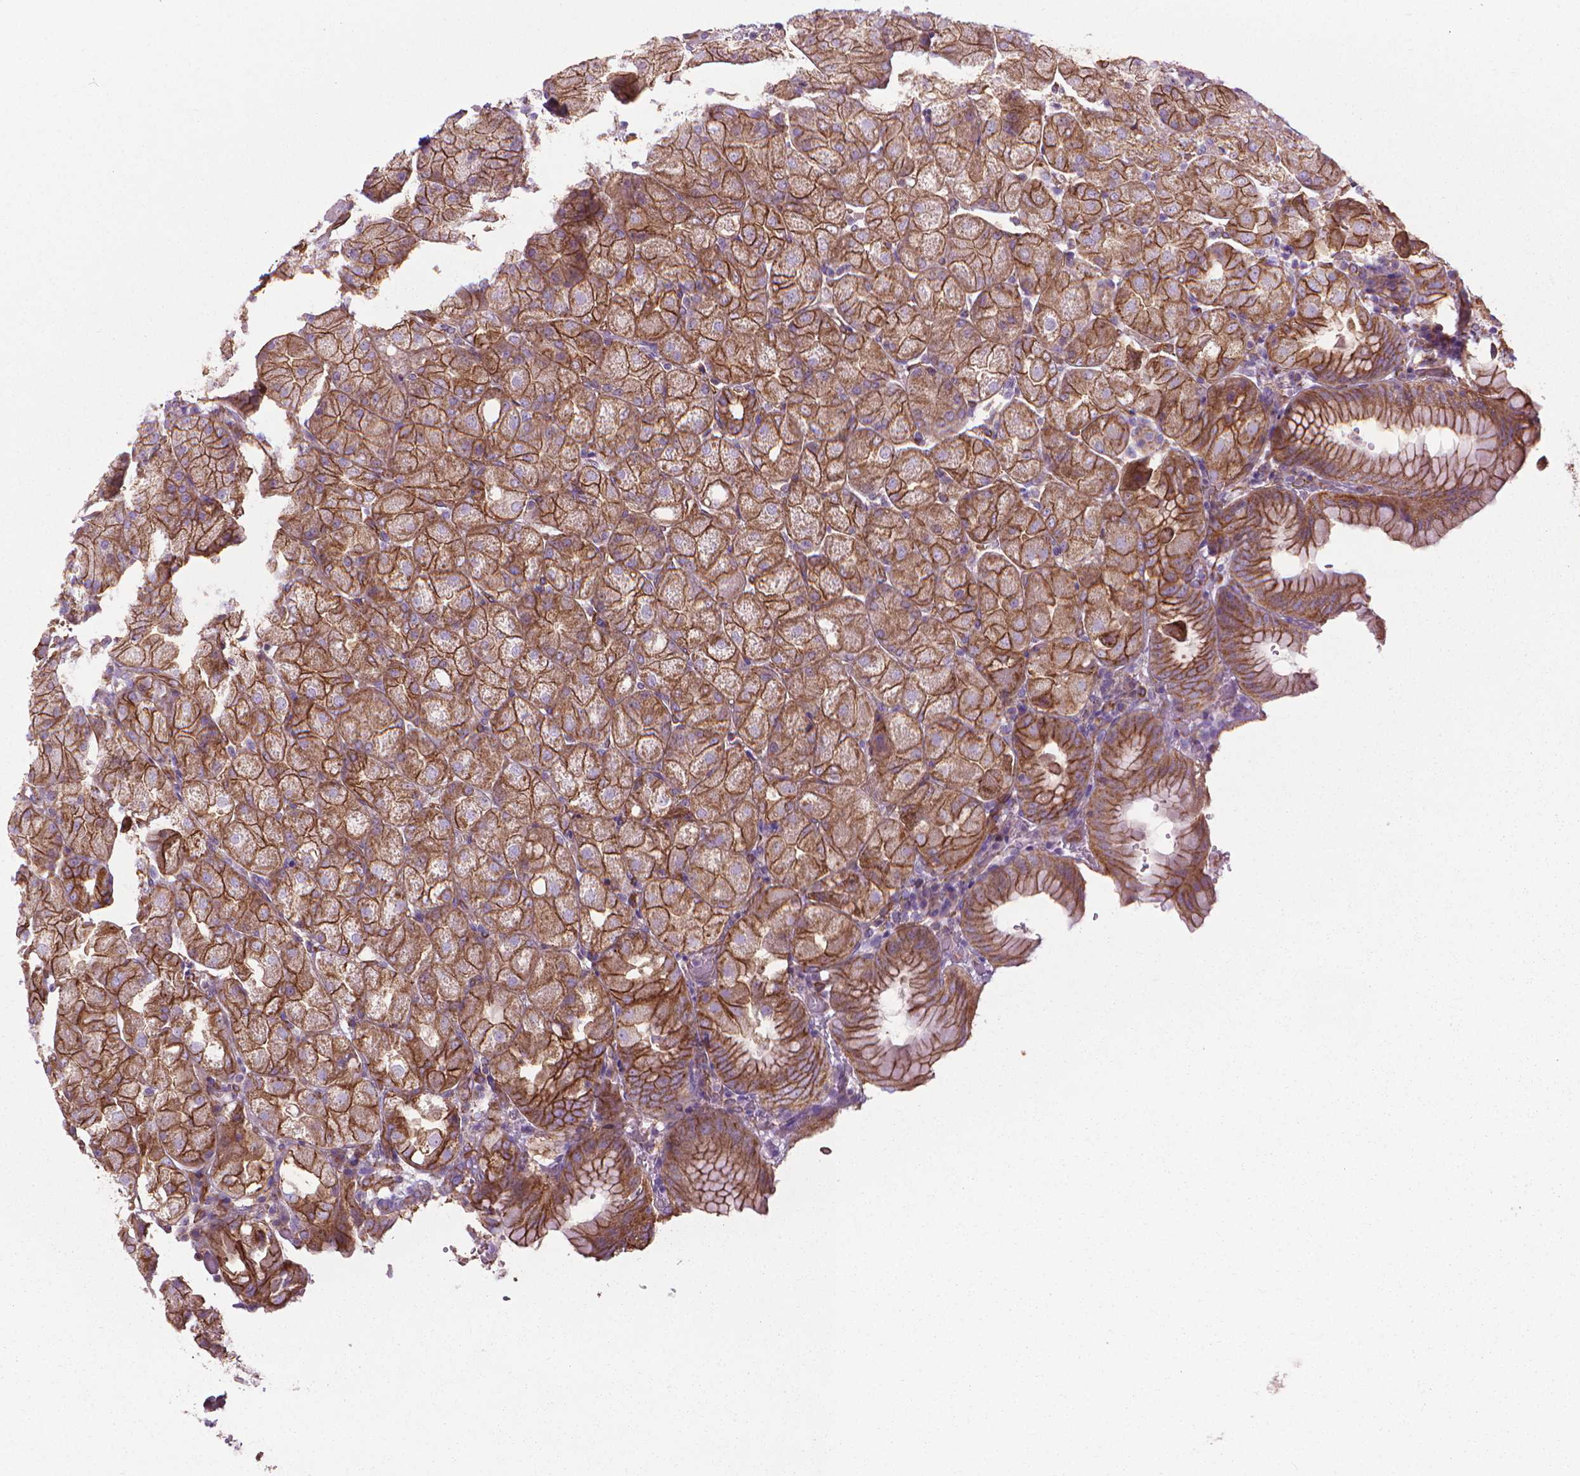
{"staining": {"intensity": "strong", "quantity": ">75%", "location": "cytoplasmic/membranous"}, "tissue": "stomach", "cell_type": "Glandular cells", "image_type": "normal", "snomed": [{"axis": "morphology", "description": "Normal tissue, NOS"}, {"axis": "topography", "description": "Stomach, upper"}, {"axis": "topography", "description": "Stomach"}, {"axis": "topography", "description": "Stomach, lower"}], "caption": "Brown immunohistochemical staining in normal stomach reveals strong cytoplasmic/membranous positivity in about >75% of glandular cells. Nuclei are stained in blue.", "gene": "TENT5A", "patient": {"sex": "male", "age": 62}}